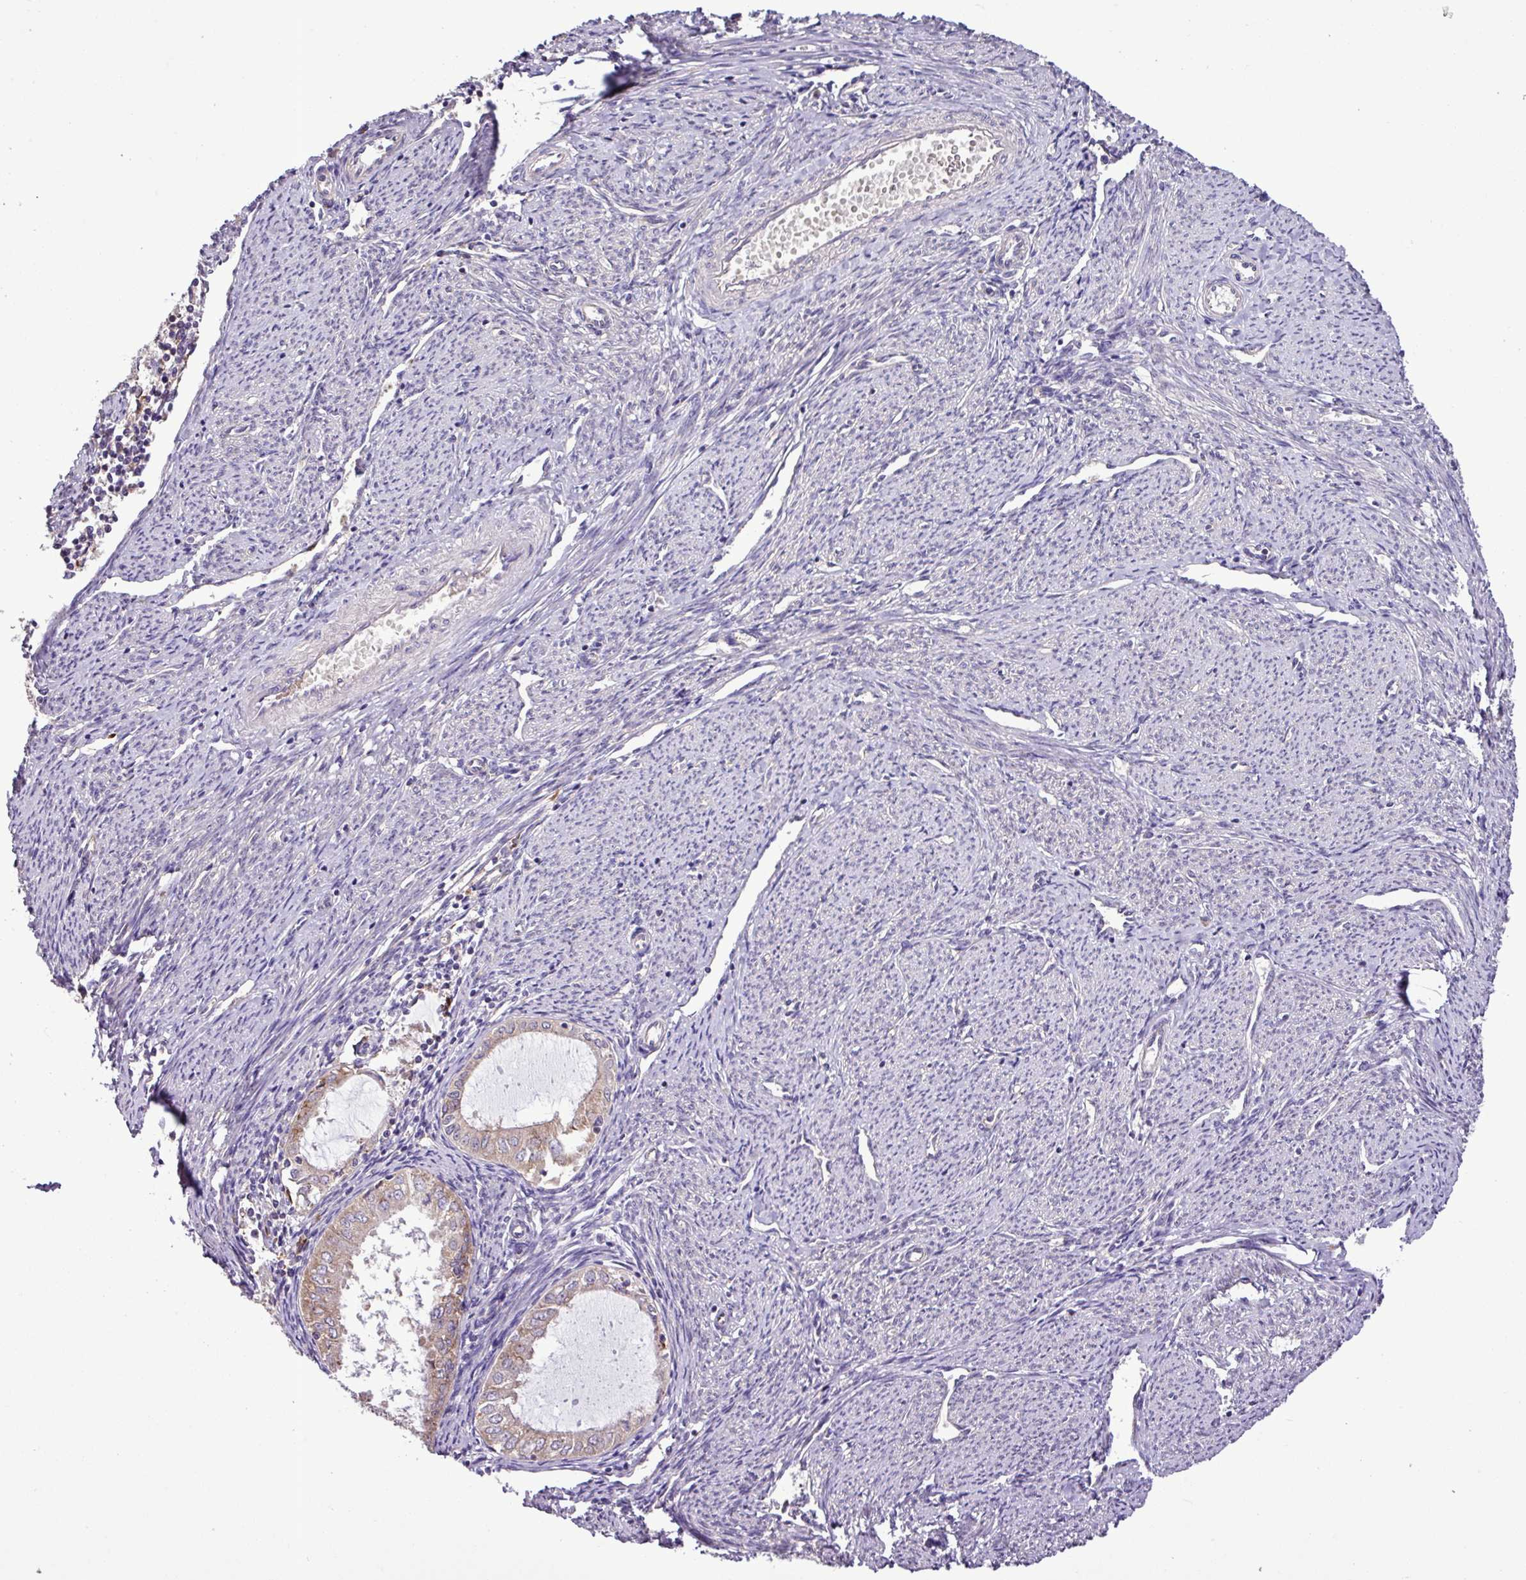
{"staining": {"intensity": "moderate", "quantity": ">75%", "location": "cytoplasmic/membranous"}, "tissue": "endometrial cancer", "cell_type": "Tumor cells", "image_type": "cancer", "snomed": [{"axis": "morphology", "description": "Adenocarcinoma, NOS"}, {"axis": "topography", "description": "Endometrium"}], "caption": "A medium amount of moderate cytoplasmic/membranous staining is appreciated in approximately >75% of tumor cells in endometrial cancer tissue.", "gene": "RPL13", "patient": {"sex": "female", "age": 70}}